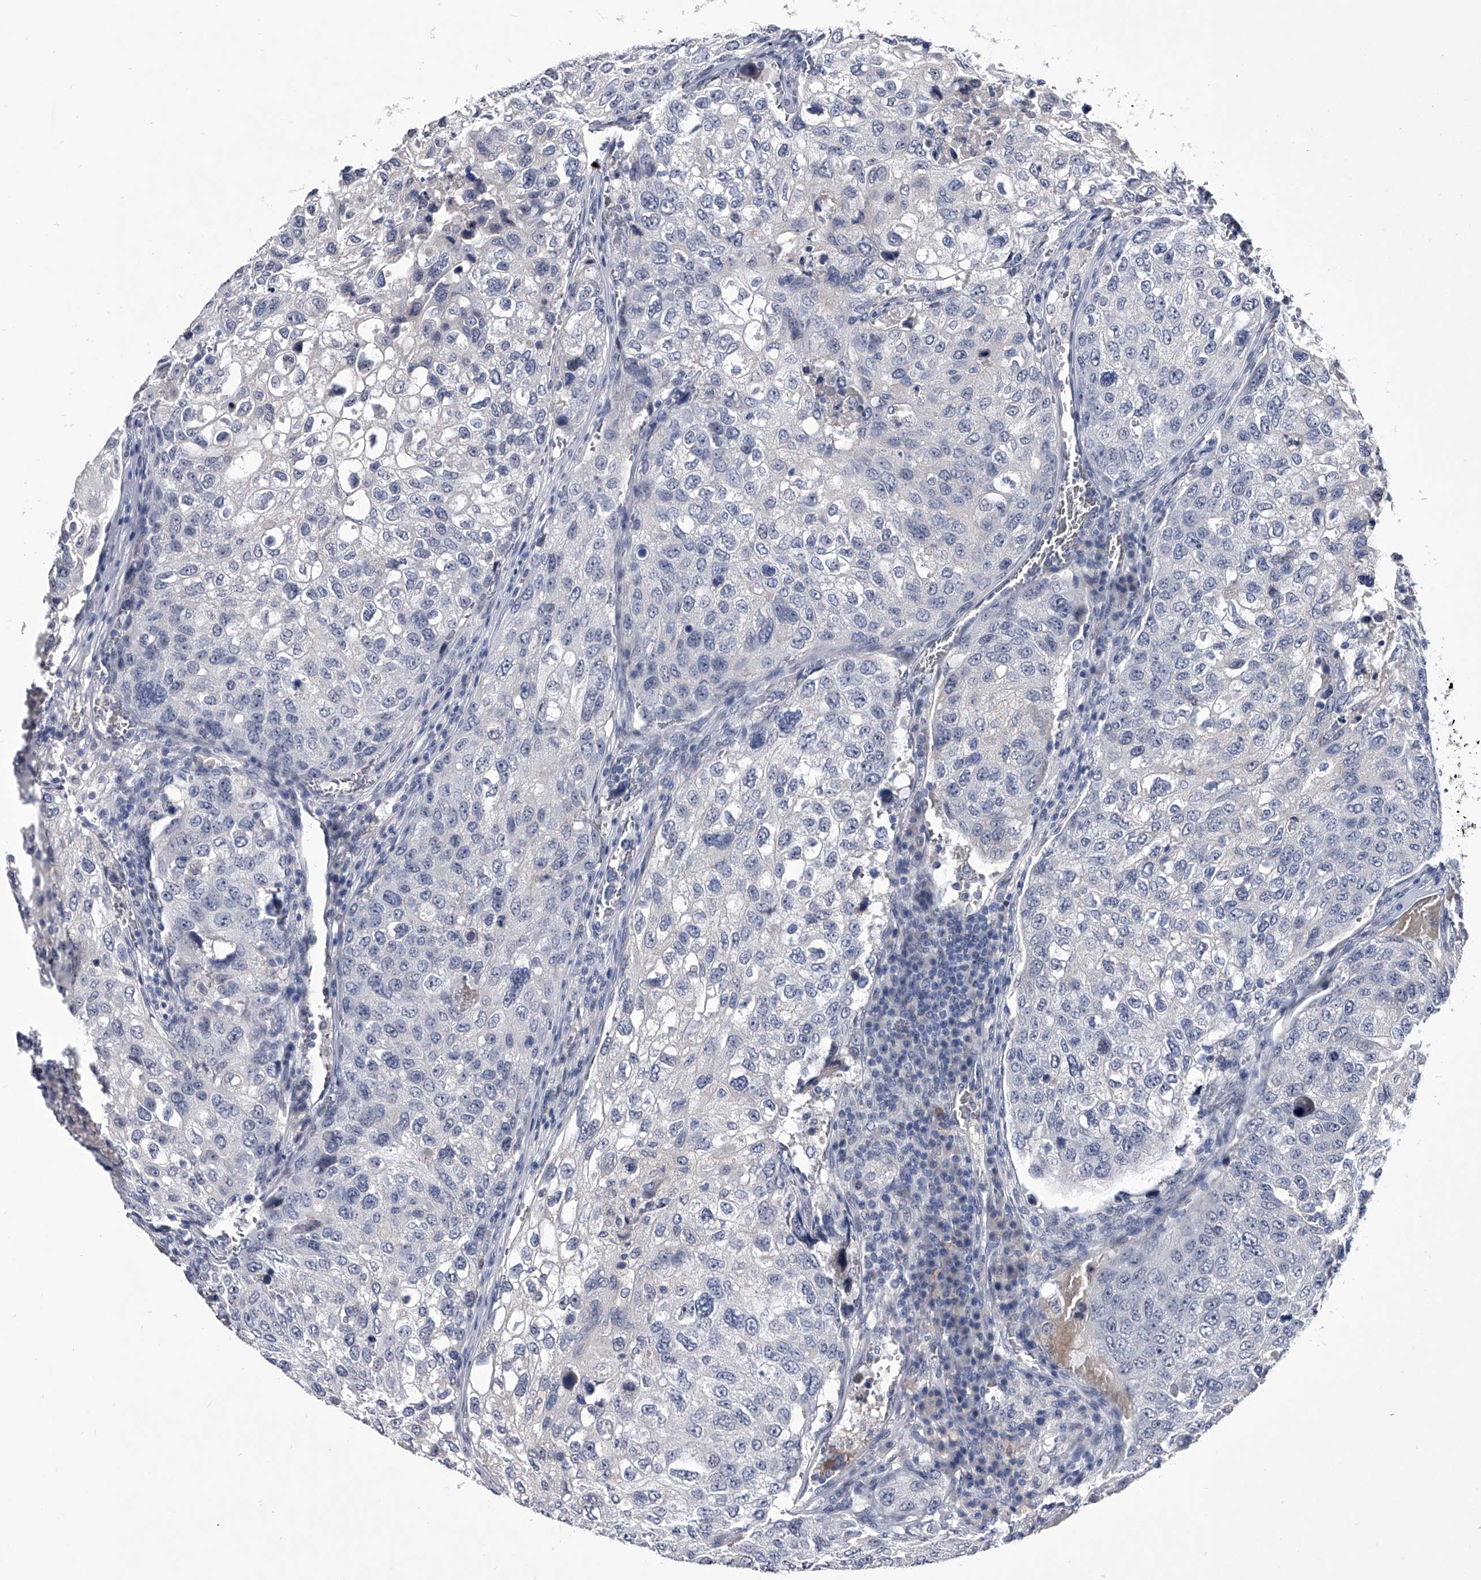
{"staining": {"intensity": "negative", "quantity": "none", "location": "none"}, "tissue": "urothelial cancer", "cell_type": "Tumor cells", "image_type": "cancer", "snomed": [{"axis": "morphology", "description": "Urothelial carcinoma, High grade"}, {"axis": "topography", "description": "Lymph node"}, {"axis": "topography", "description": "Urinary bladder"}], "caption": "This is an immunohistochemistry (IHC) histopathology image of urothelial cancer. There is no positivity in tumor cells.", "gene": "CRISP2", "patient": {"sex": "male", "age": 51}}